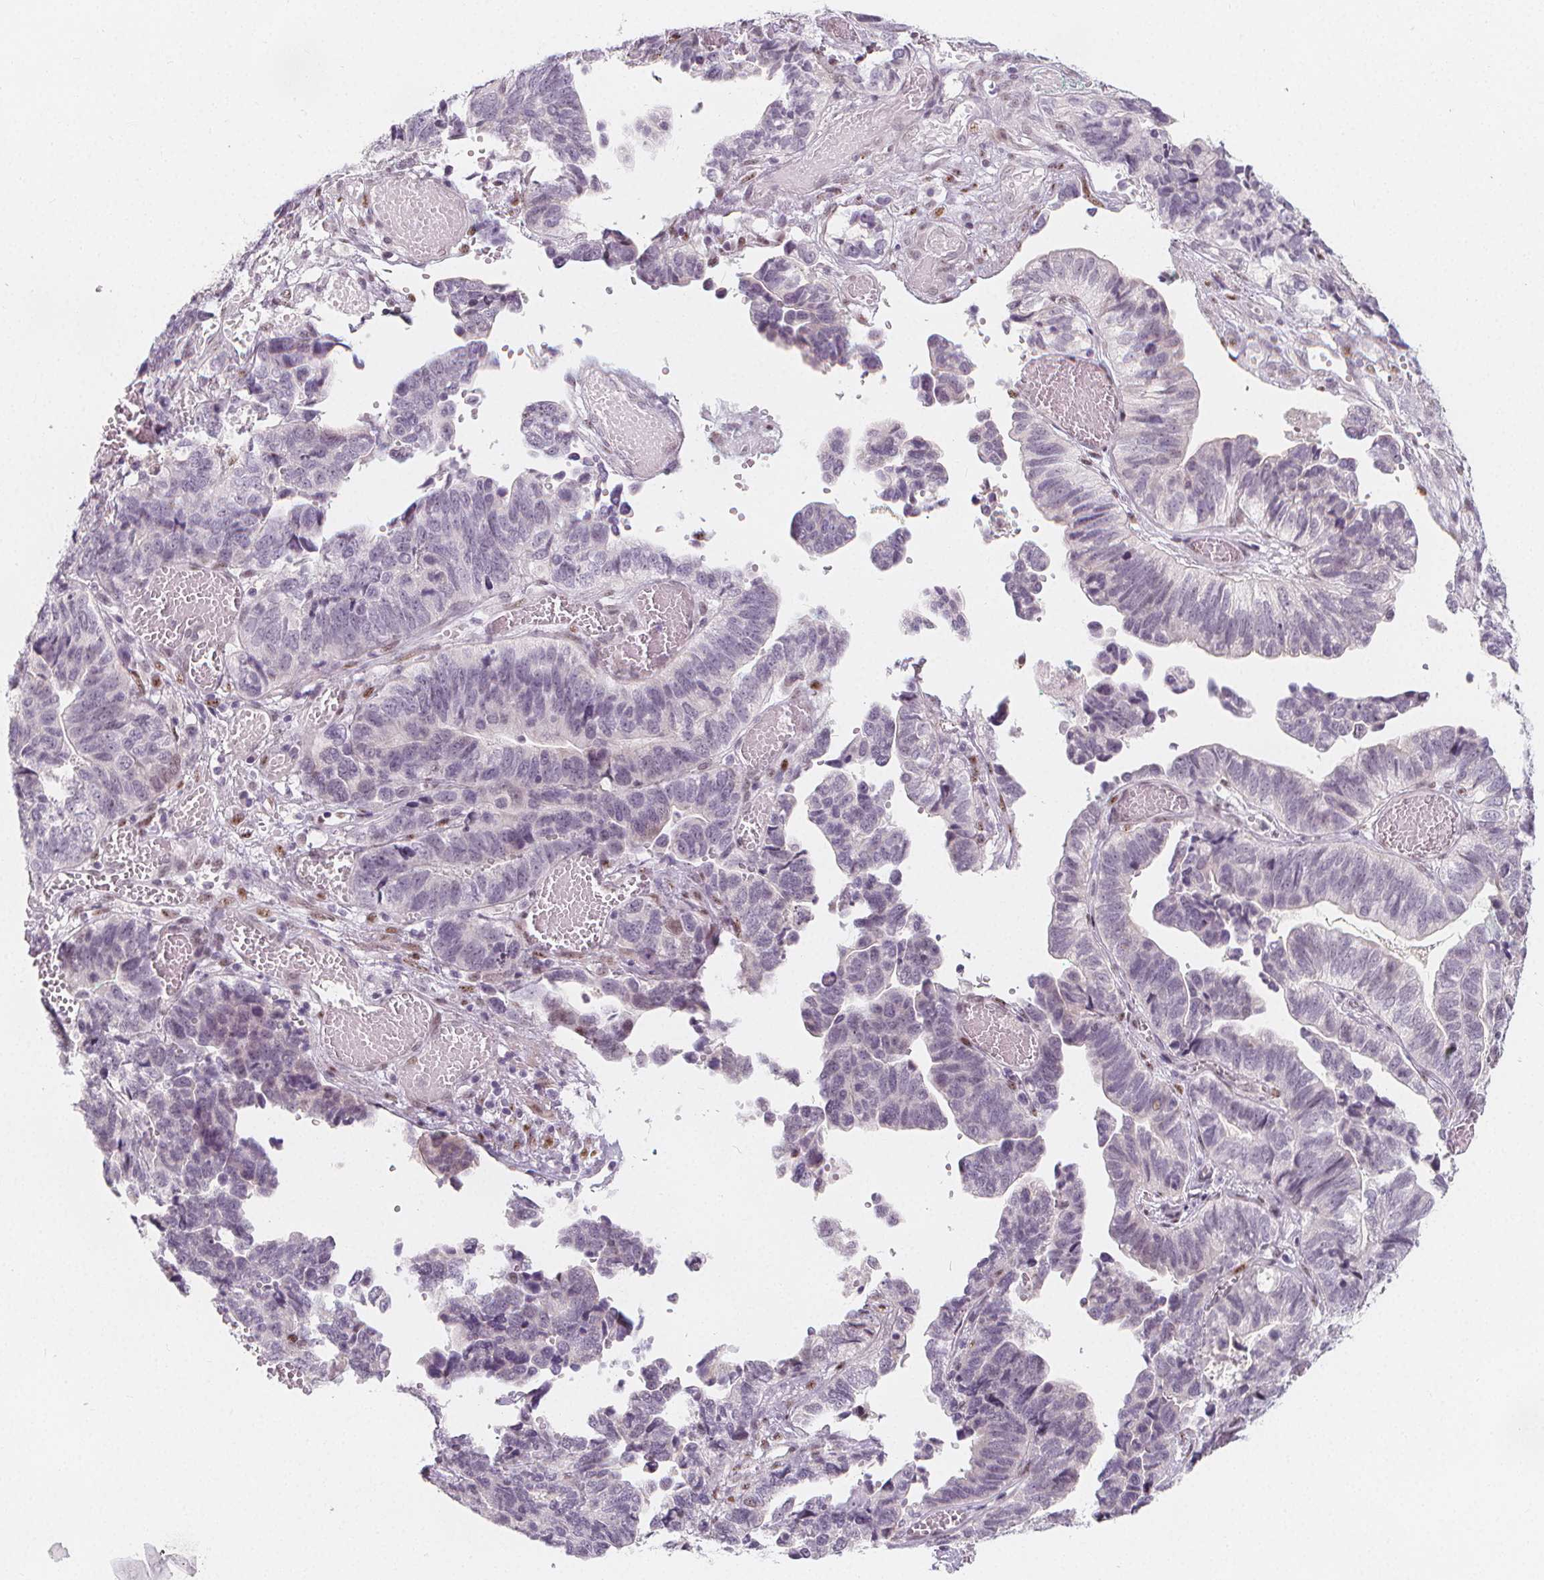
{"staining": {"intensity": "negative", "quantity": "none", "location": "none"}, "tissue": "stomach cancer", "cell_type": "Tumor cells", "image_type": "cancer", "snomed": [{"axis": "morphology", "description": "Adenocarcinoma, NOS"}, {"axis": "topography", "description": "Stomach, upper"}], "caption": "There is no significant staining in tumor cells of stomach cancer (adenocarcinoma).", "gene": "DRC3", "patient": {"sex": "female", "age": 67}}